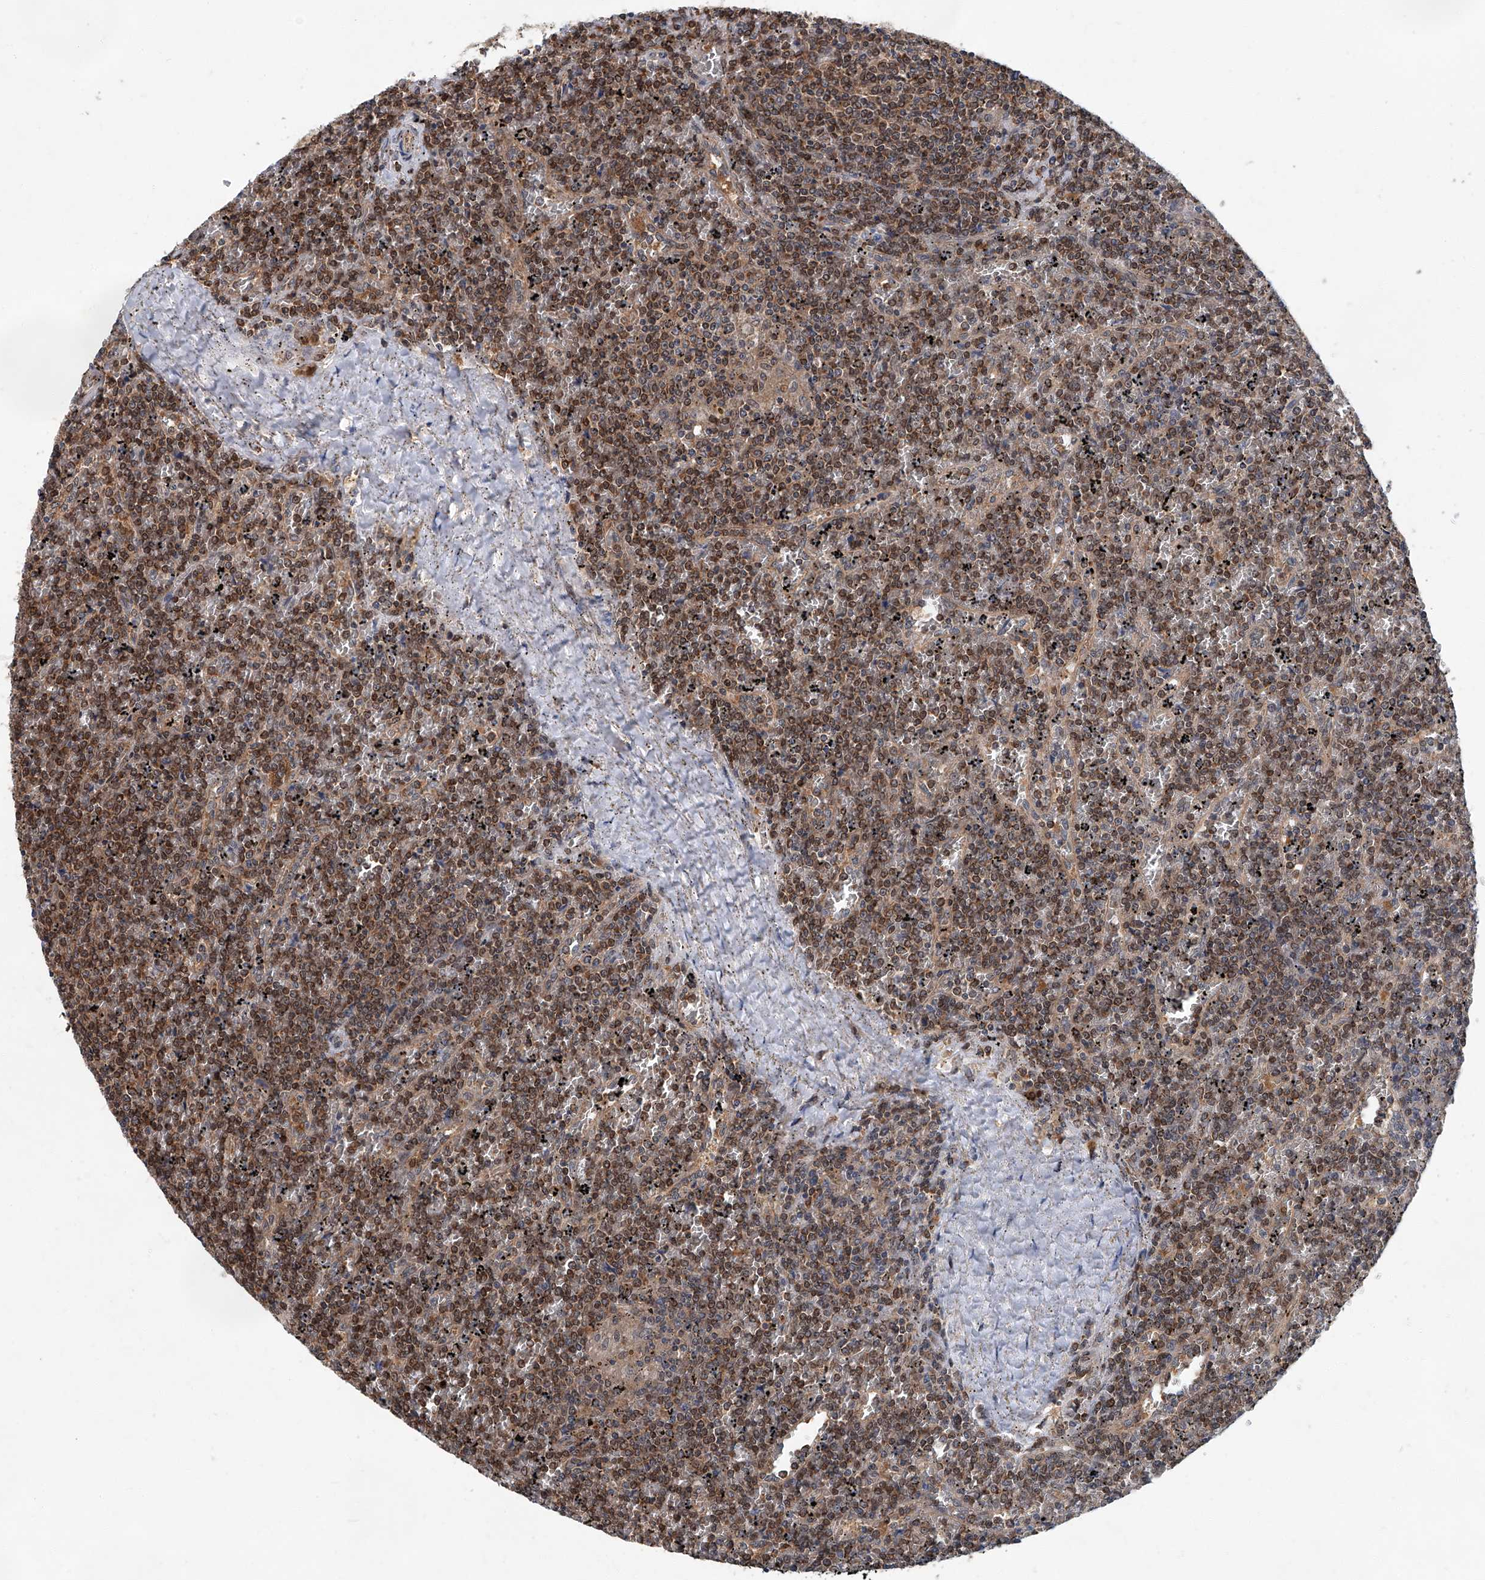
{"staining": {"intensity": "moderate", "quantity": ">75%", "location": "cytoplasmic/membranous,nuclear"}, "tissue": "lymphoma", "cell_type": "Tumor cells", "image_type": "cancer", "snomed": [{"axis": "morphology", "description": "Malignant lymphoma, non-Hodgkin's type, Low grade"}, {"axis": "topography", "description": "Spleen"}], "caption": "A photomicrograph showing moderate cytoplasmic/membranous and nuclear positivity in approximately >75% of tumor cells in lymphoma, as visualized by brown immunohistochemical staining.", "gene": "CLK1", "patient": {"sex": "female", "age": 19}}